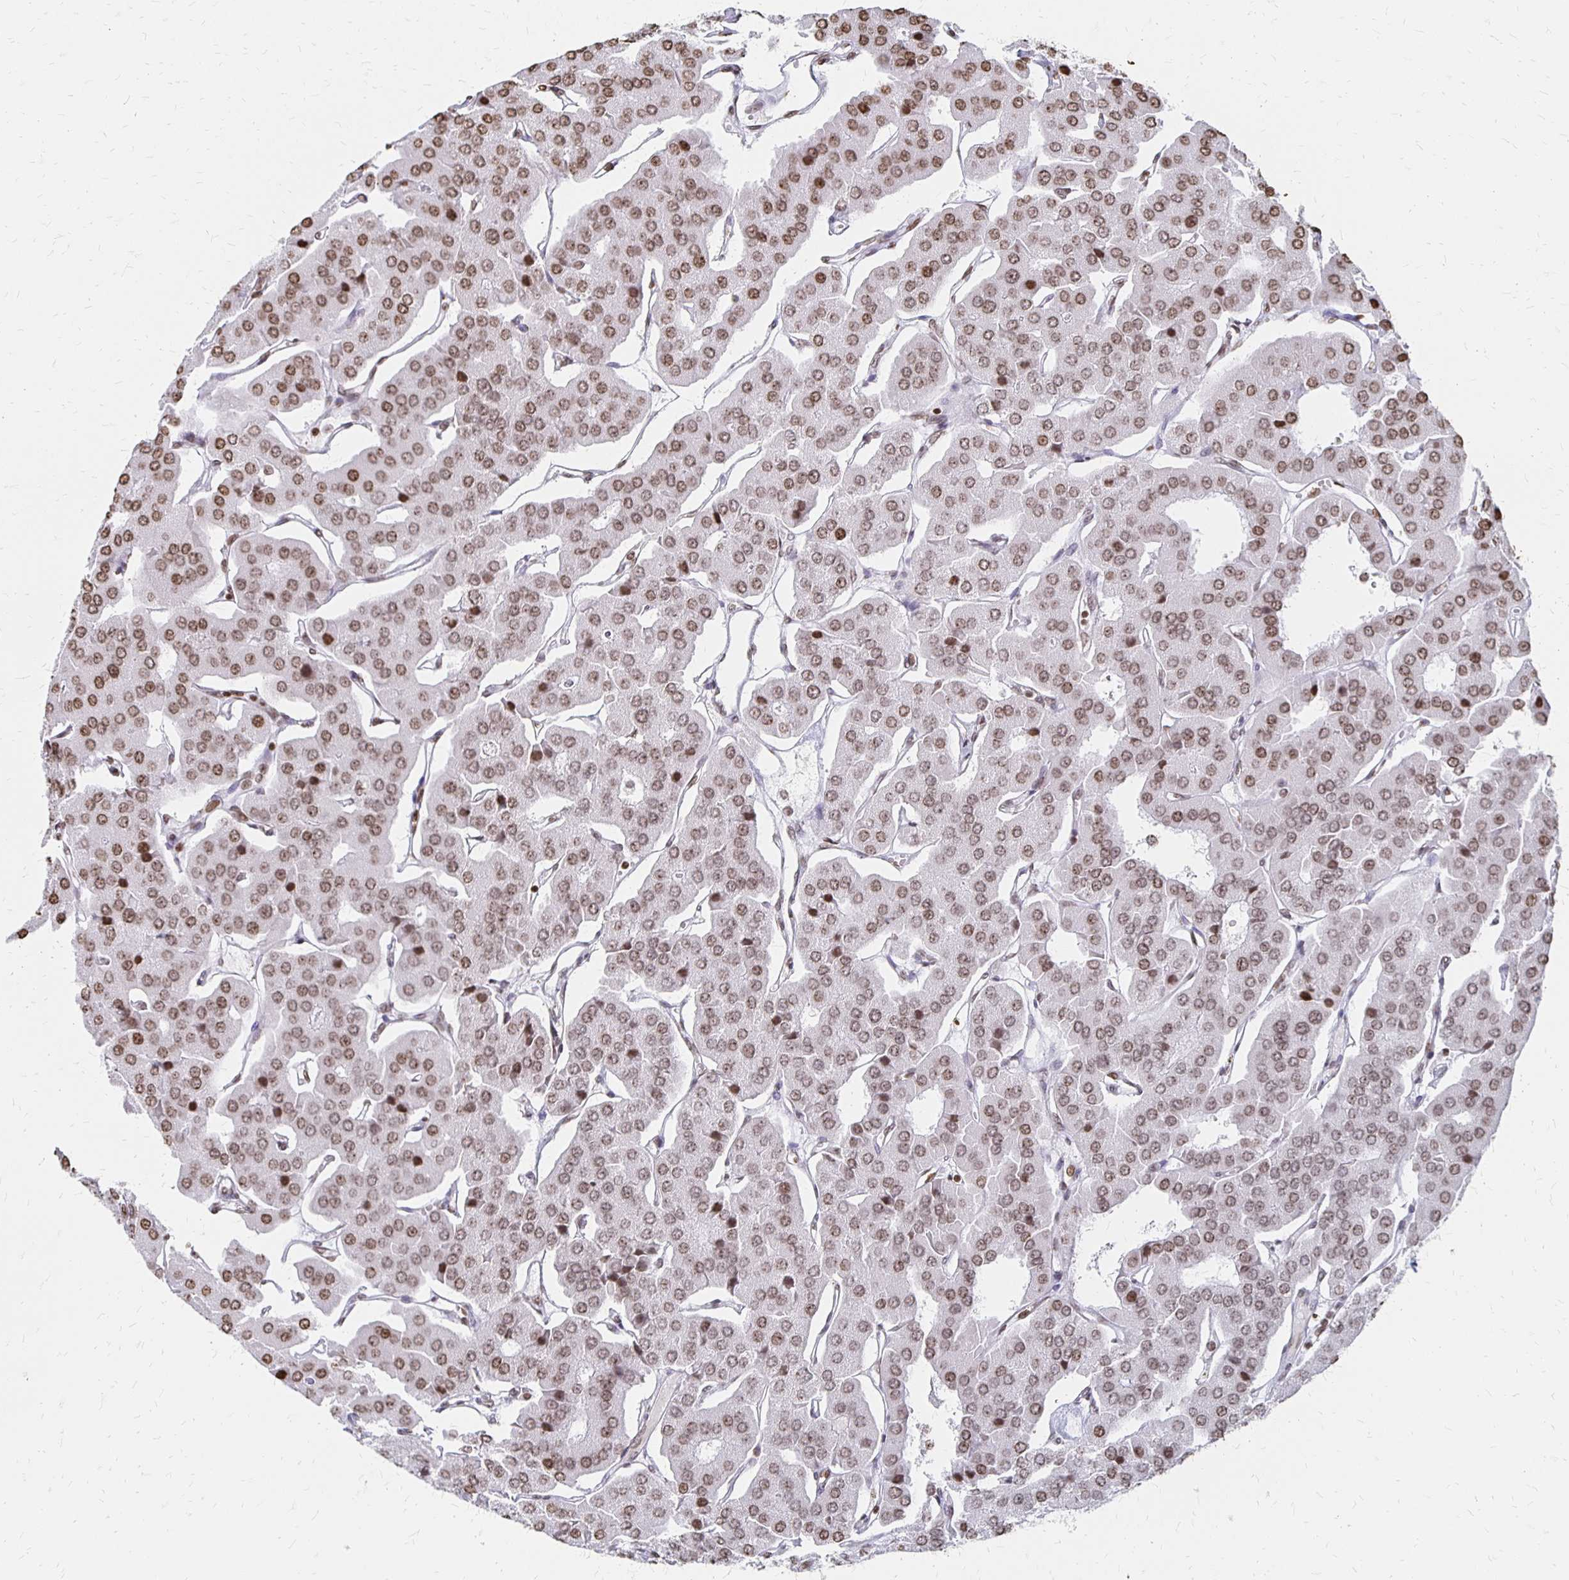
{"staining": {"intensity": "moderate", "quantity": ">75%", "location": "nuclear"}, "tissue": "parathyroid gland", "cell_type": "Glandular cells", "image_type": "normal", "snomed": [{"axis": "morphology", "description": "Normal tissue, NOS"}, {"axis": "morphology", "description": "Adenoma, NOS"}, {"axis": "topography", "description": "Parathyroid gland"}], "caption": "Immunohistochemistry (DAB) staining of unremarkable human parathyroid gland reveals moderate nuclear protein expression in about >75% of glandular cells.", "gene": "ZNF280C", "patient": {"sex": "female", "age": 86}}